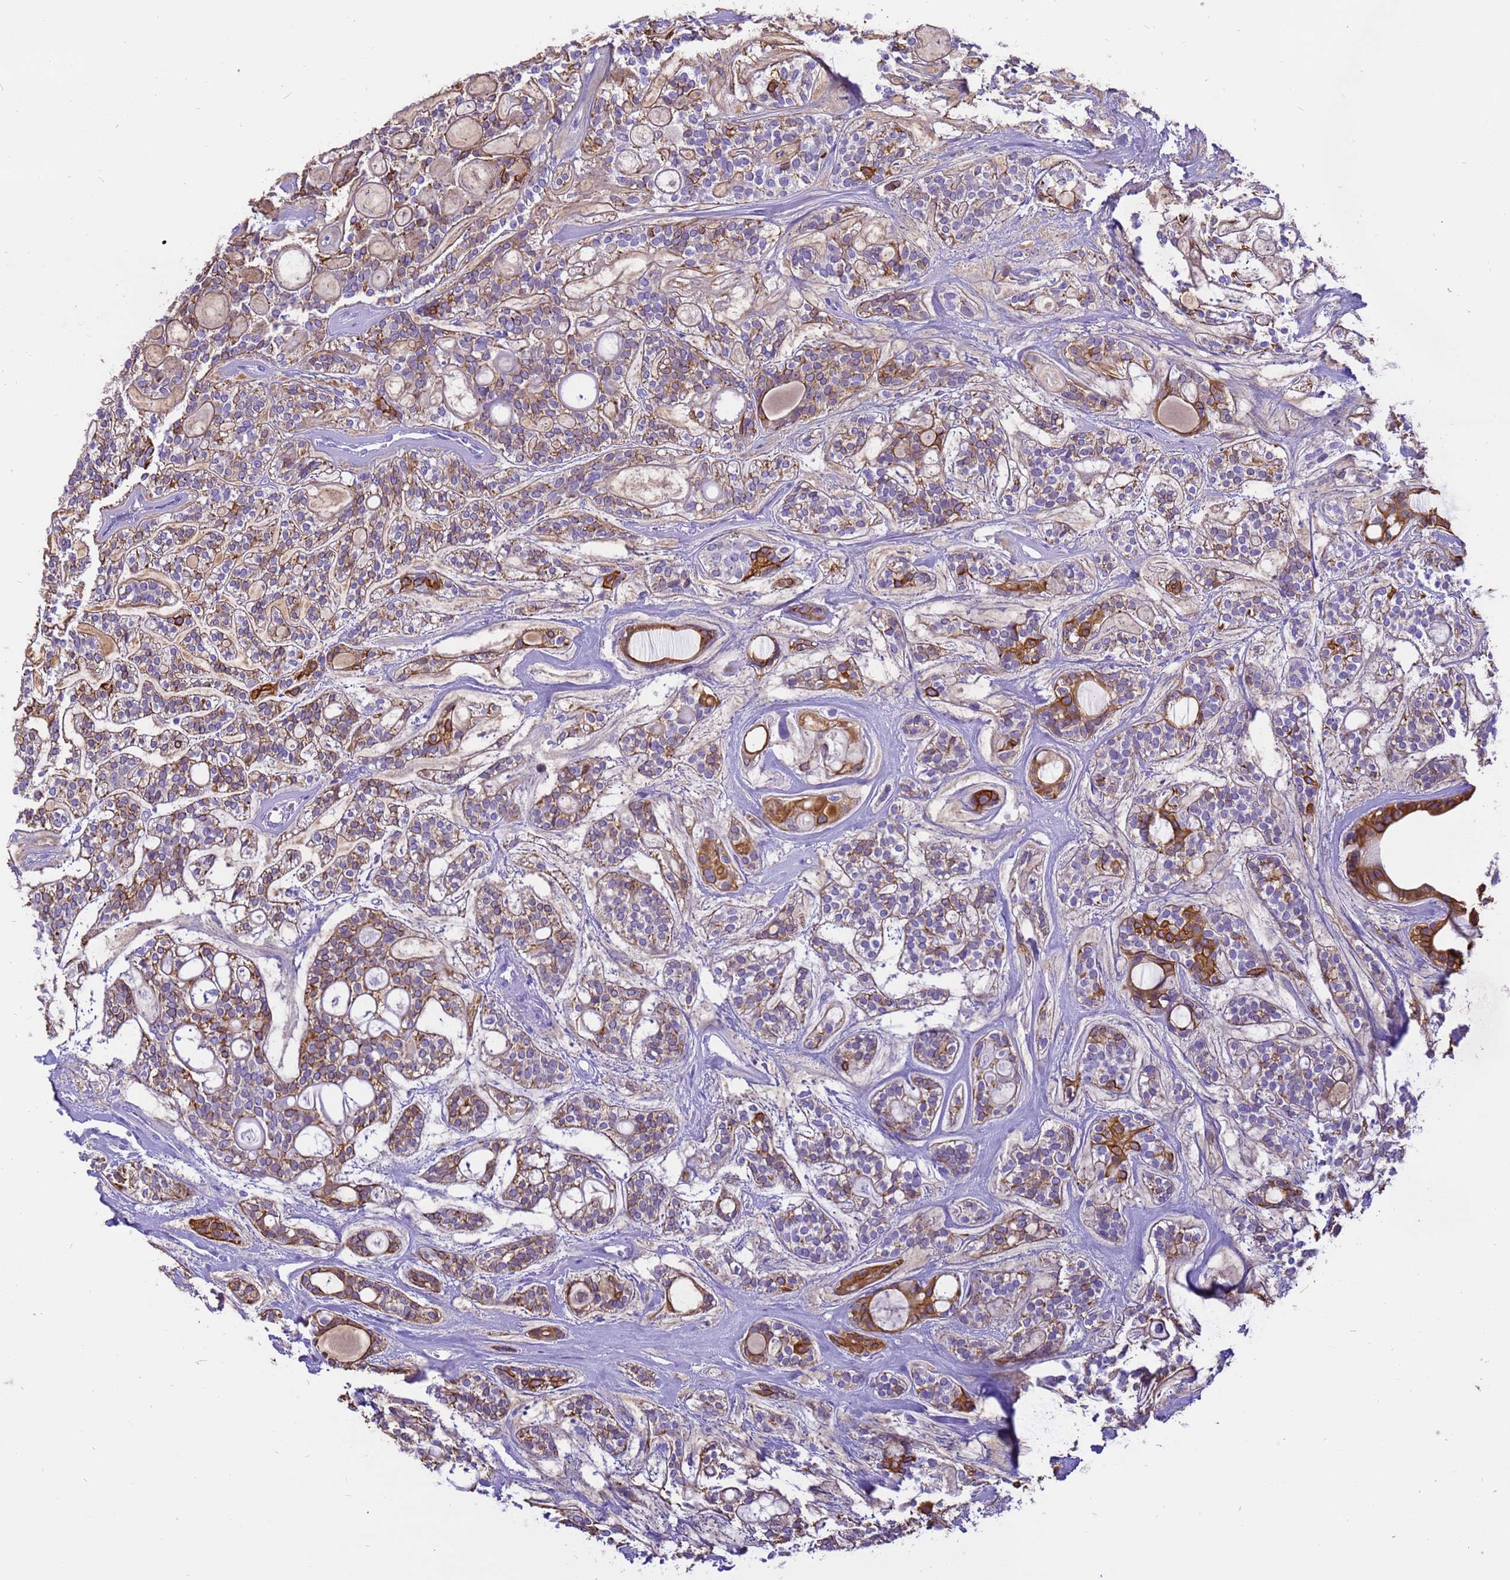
{"staining": {"intensity": "moderate", "quantity": "25%-75%", "location": "cytoplasmic/membranous"}, "tissue": "head and neck cancer", "cell_type": "Tumor cells", "image_type": "cancer", "snomed": [{"axis": "morphology", "description": "Adenocarcinoma, NOS"}, {"axis": "topography", "description": "Head-Neck"}], "caption": "Immunohistochemistry (IHC) (DAB (3,3'-diaminobenzidine)) staining of human head and neck cancer (adenocarcinoma) reveals moderate cytoplasmic/membranous protein positivity in approximately 25%-75% of tumor cells.", "gene": "PIEZO2", "patient": {"sex": "male", "age": 66}}